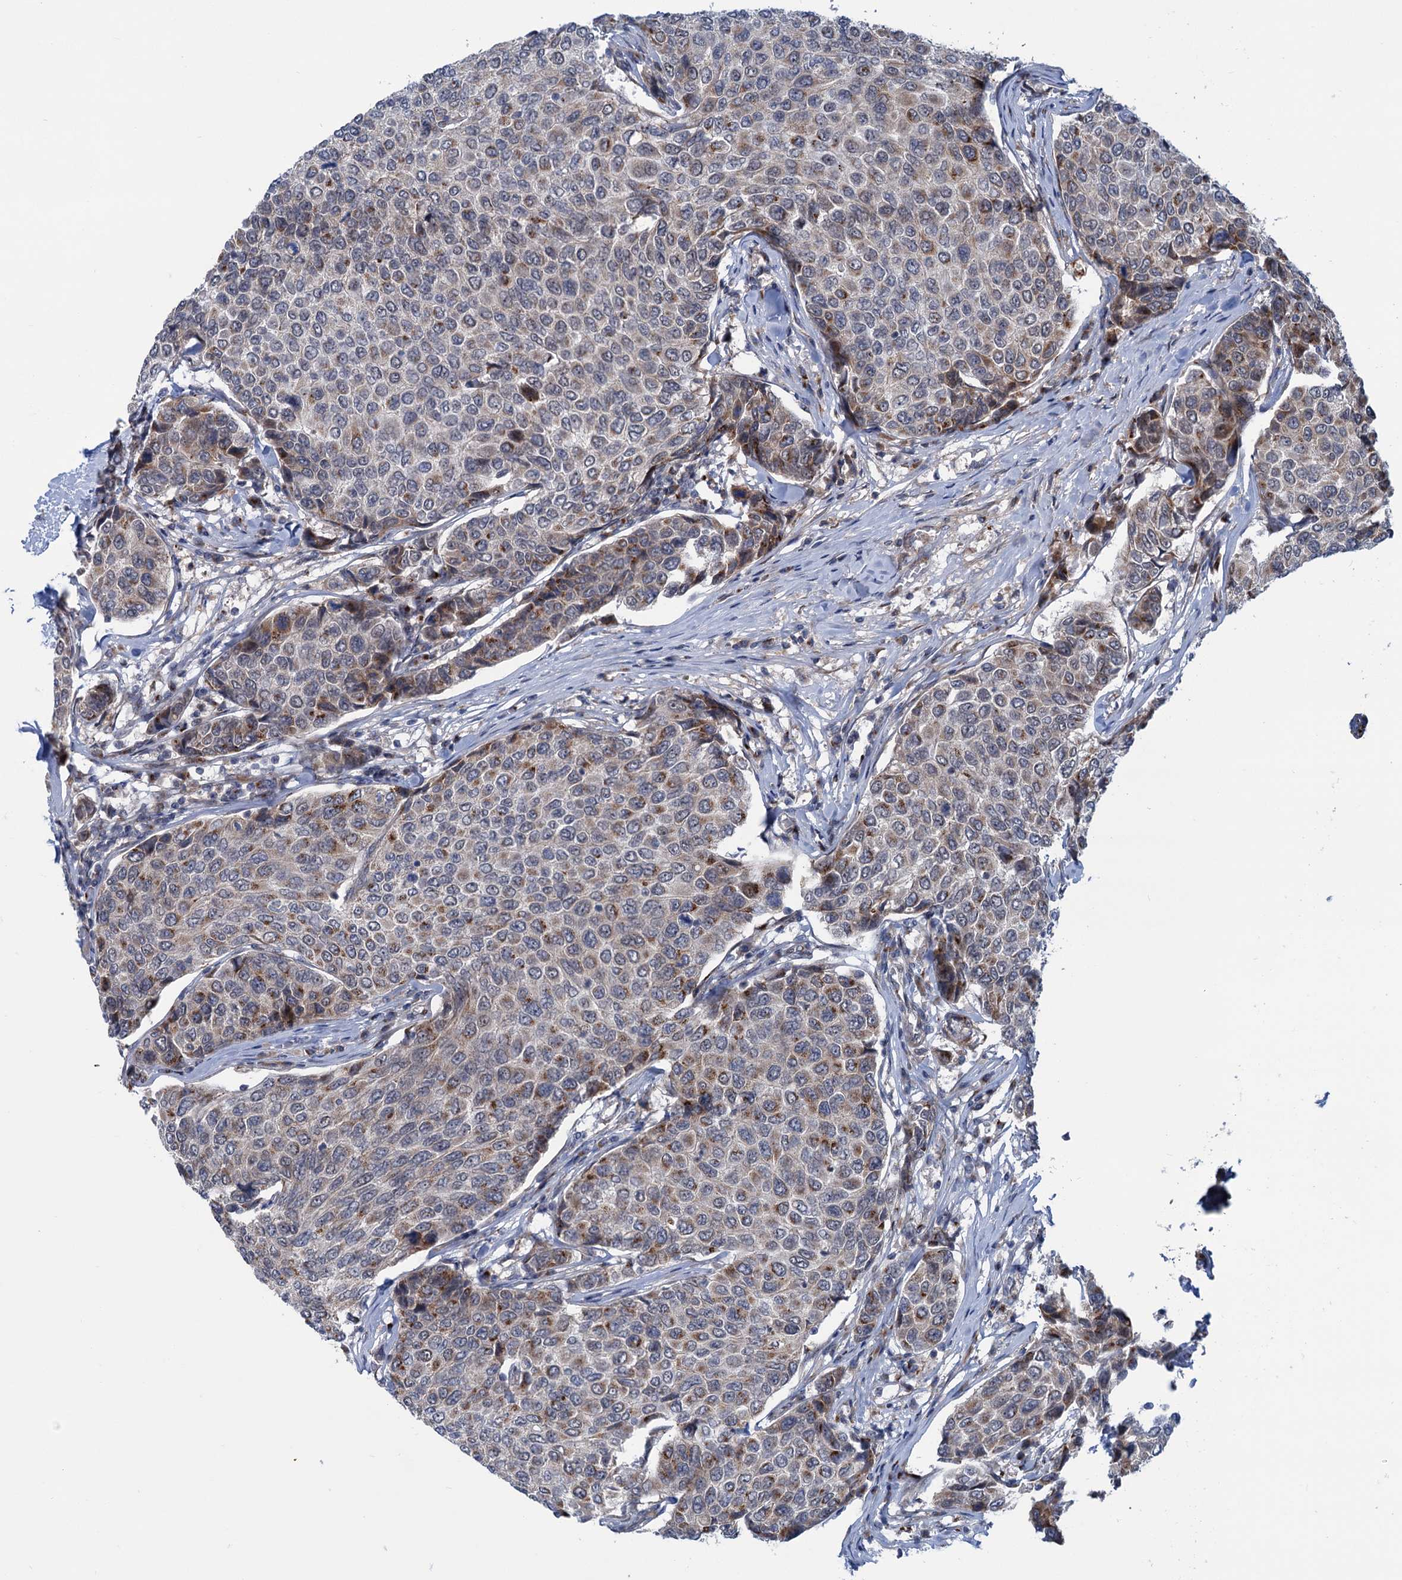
{"staining": {"intensity": "moderate", "quantity": "<25%", "location": "cytoplasmic/membranous"}, "tissue": "breast cancer", "cell_type": "Tumor cells", "image_type": "cancer", "snomed": [{"axis": "morphology", "description": "Duct carcinoma"}, {"axis": "topography", "description": "Breast"}], "caption": "About <25% of tumor cells in human breast cancer (infiltrating ductal carcinoma) demonstrate moderate cytoplasmic/membranous protein staining as visualized by brown immunohistochemical staining.", "gene": "ELP4", "patient": {"sex": "female", "age": 55}}